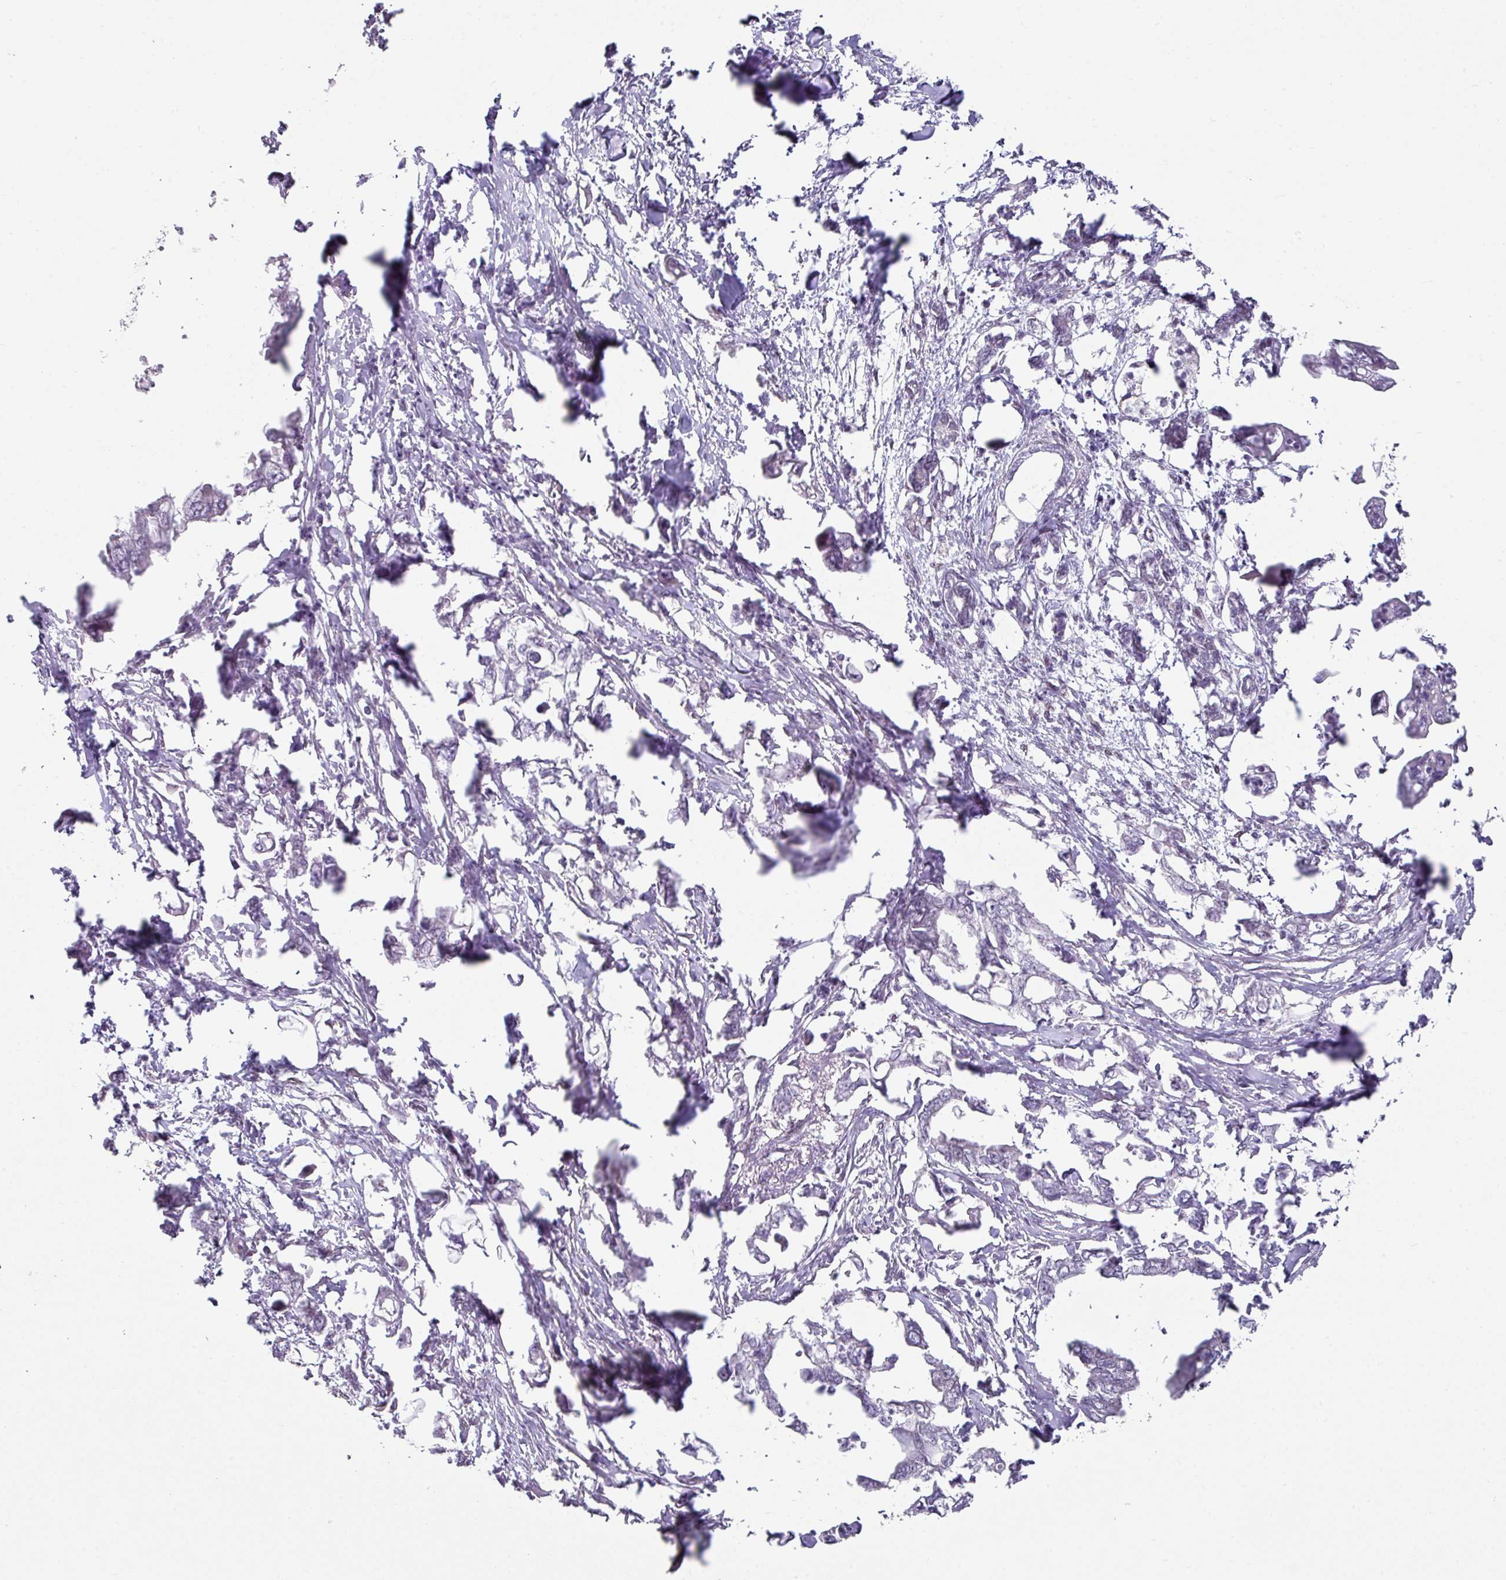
{"staining": {"intensity": "negative", "quantity": "none", "location": "none"}, "tissue": "pancreatic cancer", "cell_type": "Tumor cells", "image_type": "cancer", "snomed": [{"axis": "morphology", "description": "Adenocarcinoma, NOS"}, {"axis": "topography", "description": "Pancreas"}], "caption": "Immunohistochemical staining of pancreatic adenocarcinoma demonstrates no significant expression in tumor cells.", "gene": "ELK1", "patient": {"sex": "male", "age": 61}}